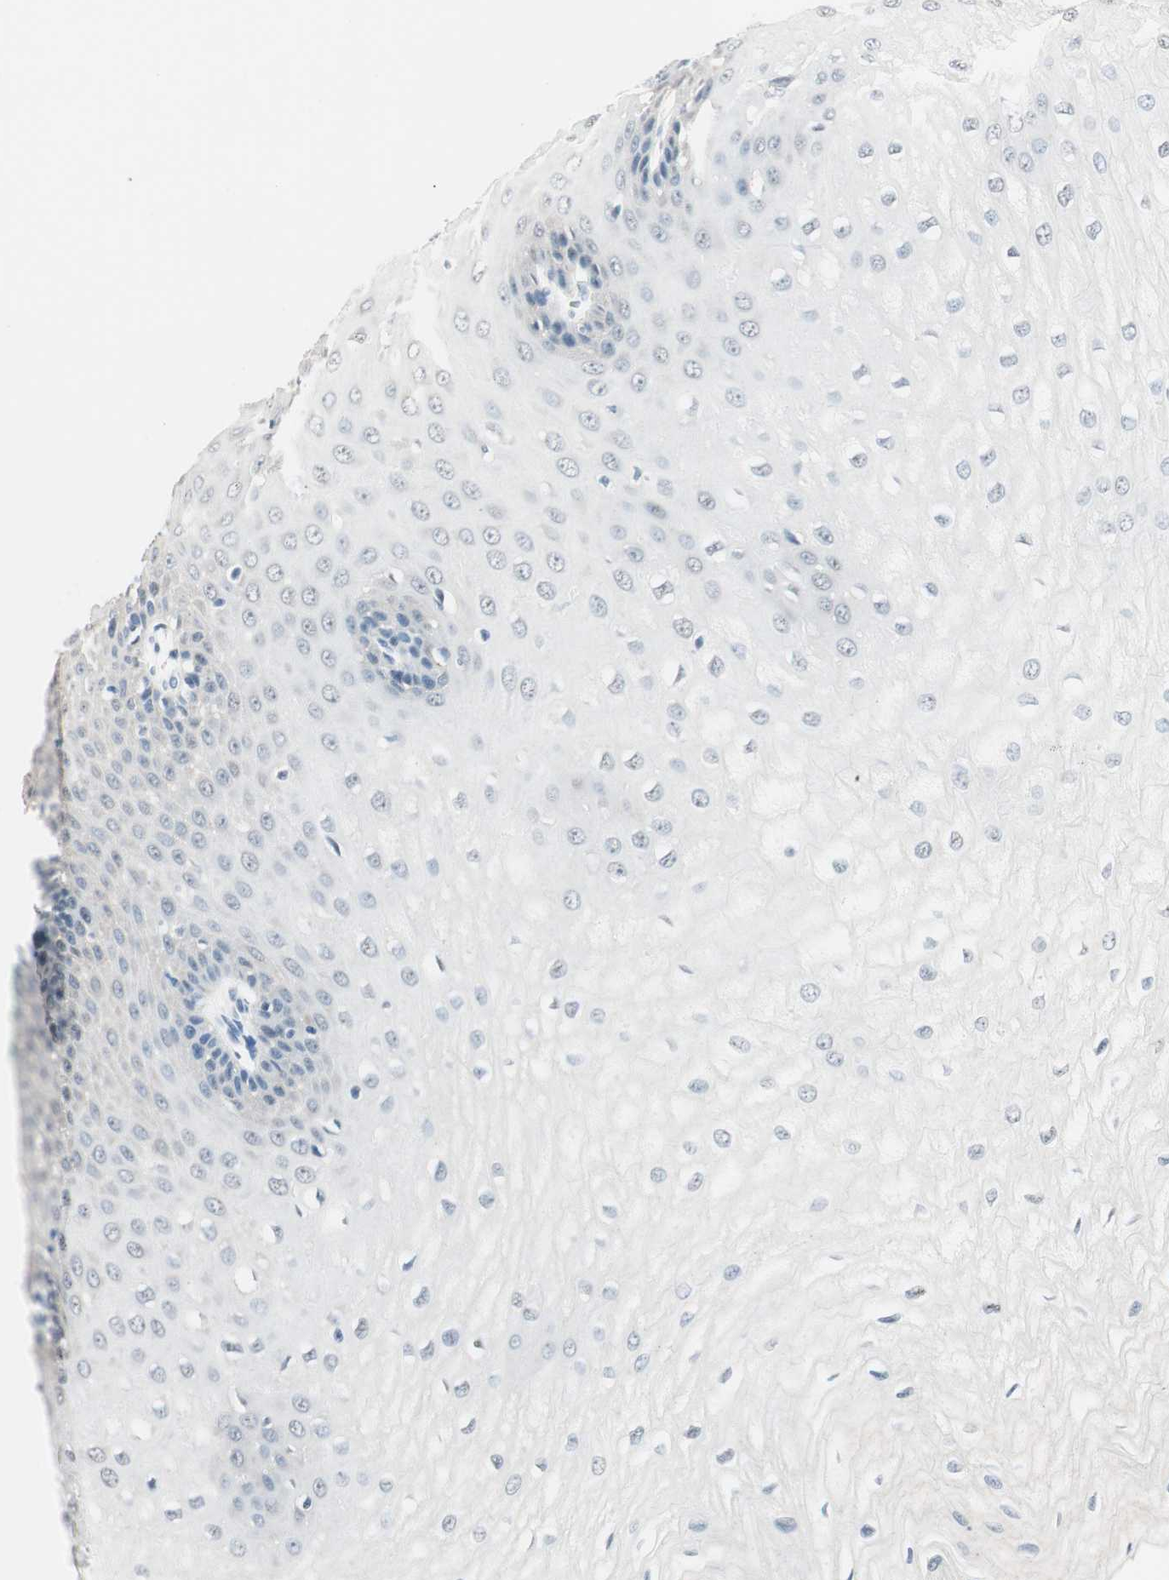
{"staining": {"intensity": "negative", "quantity": "none", "location": "none"}, "tissue": "esophagus", "cell_type": "Squamous epithelial cells", "image_type": "normal", "snomed": [{"axis": "morphology", "description": "Normal tissue, NOS"}, {"axis": "morphology", "description": "Squamous cell carcinoma, NOS"}, {"axis": "topography", "description": "Esophagus"}], "caption": "The micrograph displays no staining of squamous epithelial cells in unremarkable esophagus.", "gene": "HOXB13", "patient": {"sex": "male", "age": 65}}